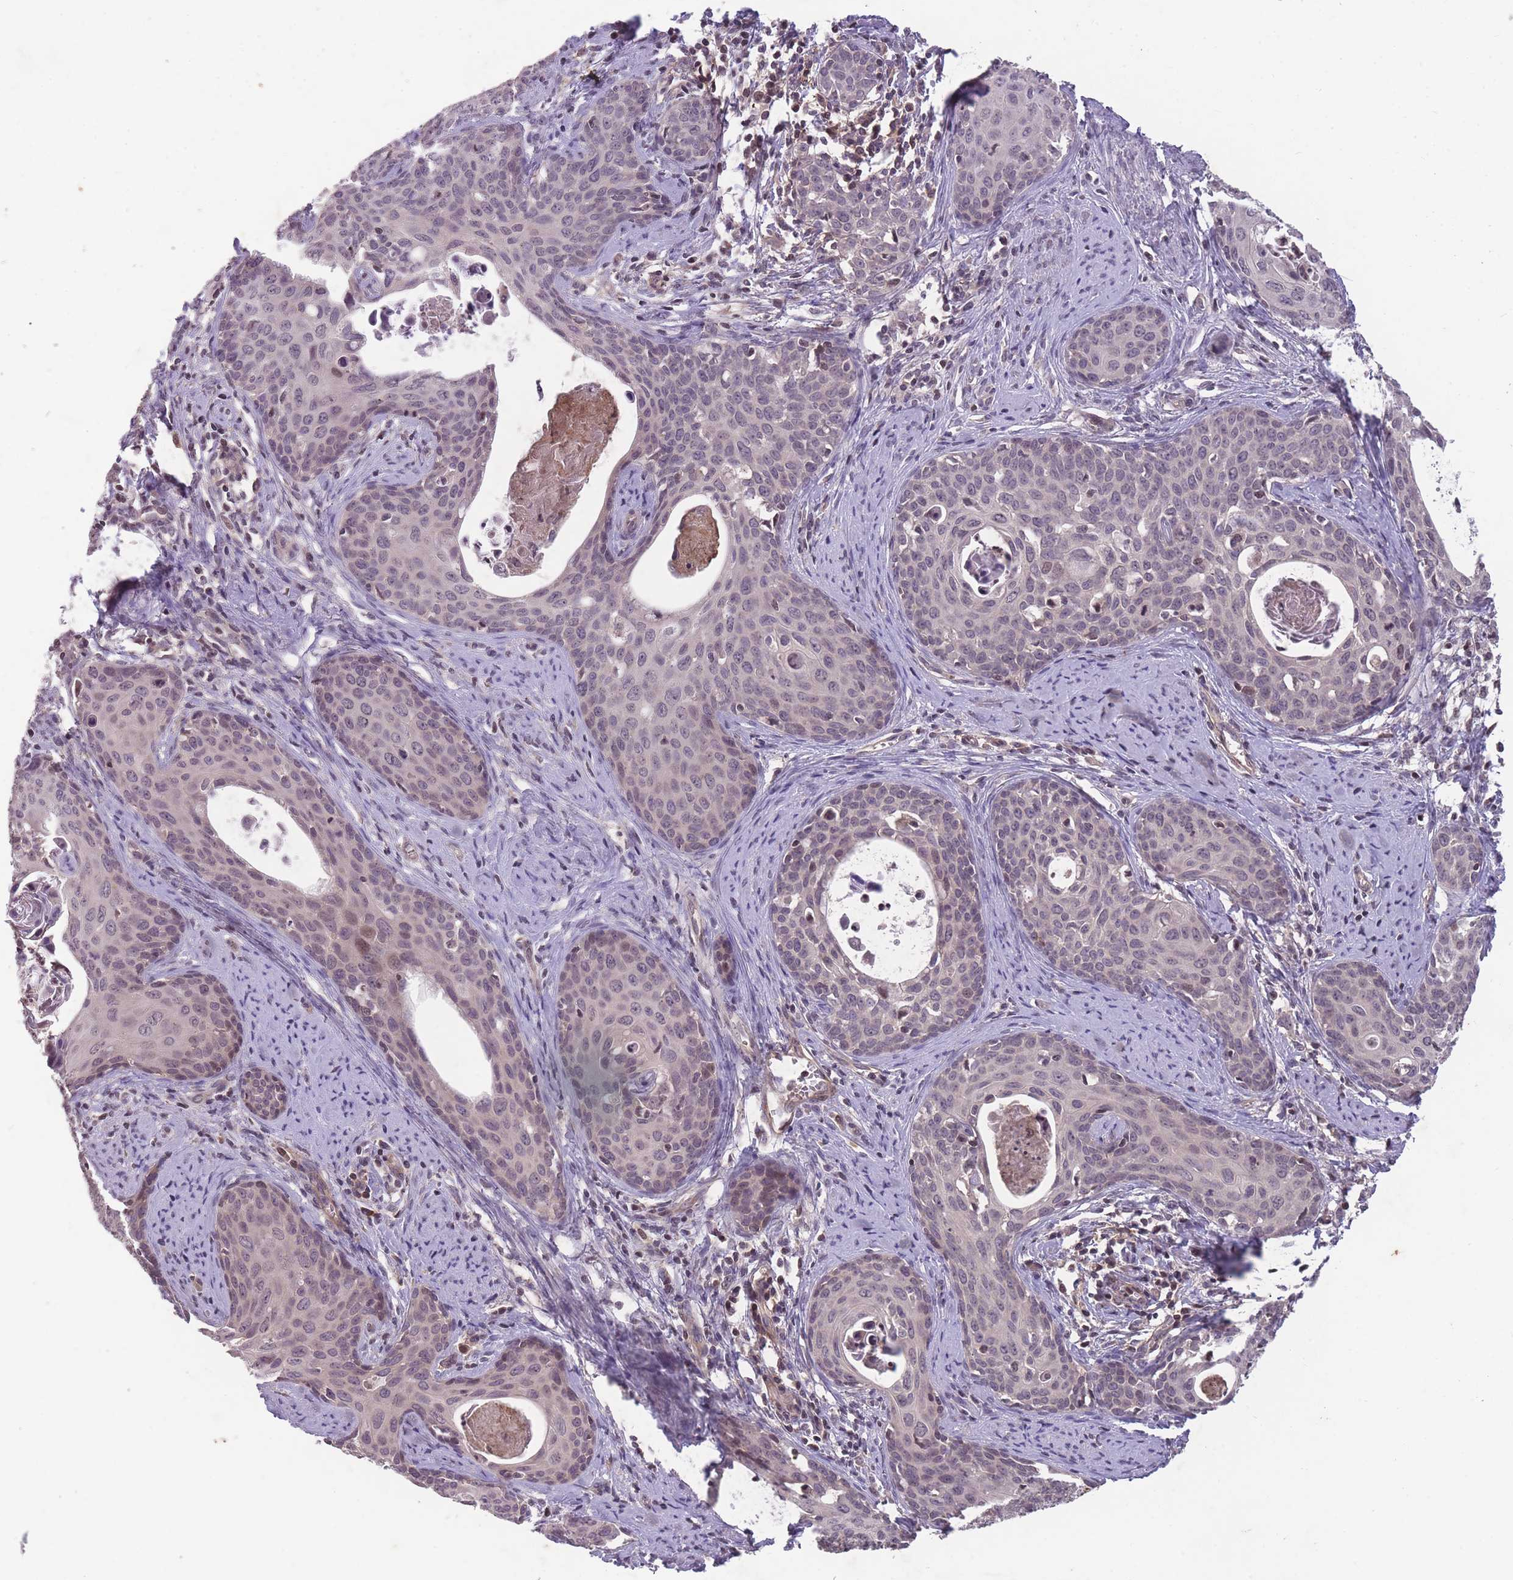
{"staining": {"intensity": "negative", "quantity": "none", "location": "none"}, "tissue": "cervical cancer", "cell_type": "Tumor cells", "image_type": "cancer", "snomed": [{"axis": "morphology", "description": "Squamous cell carcinoma, NOS"}, {"axis": "topography", "description": "Cervix"}], "caption": "This is a micrograph of IHC staining of cervical cancer, which shows no positivity in tumor cells.", "gene": "GGT5", "patient": {"sex": "female", "age": 46}}